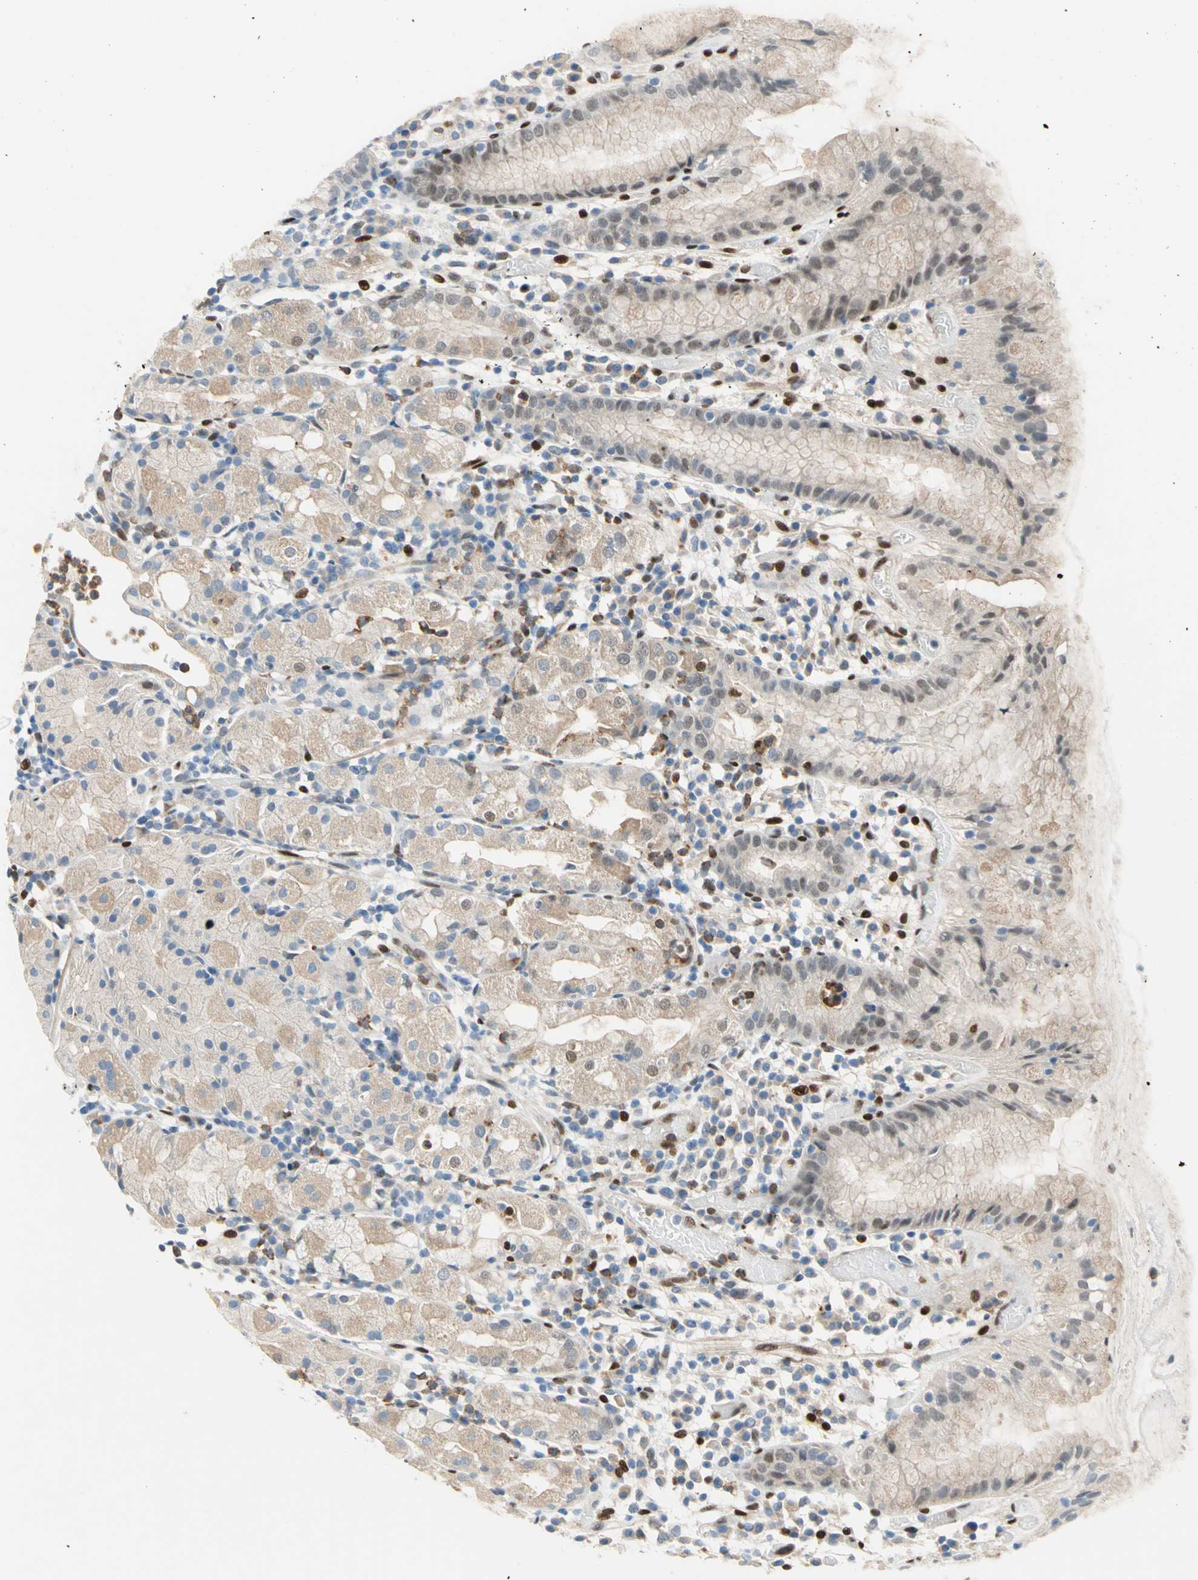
{"staining": {"intensity": "weak", "quantity": ">75%", "location": "cytoplasmic/membranous,nuclear"}, "tissue": "stomach", "cell_type": "Glandular cells", "image_type": "normal", "snomed": [{"axis": "morphology", "description": "Normal tissue, NOS"}, {"axis": "topography", "description": "Stomach"}, {"axis": "topography", "description": "Stomach, lower"}], "caption": "Immunohistochemistry (IHC) of normal stomach demonstrates low levels of weak cytoplasmic/membranous,nuclear positivity in approximately >75% of glandular cells. The protein is shown in brown color, while the nuclei are stained blue.", "gene": "RBFOX2", "patient": {"sex": "female", "age": 75}}